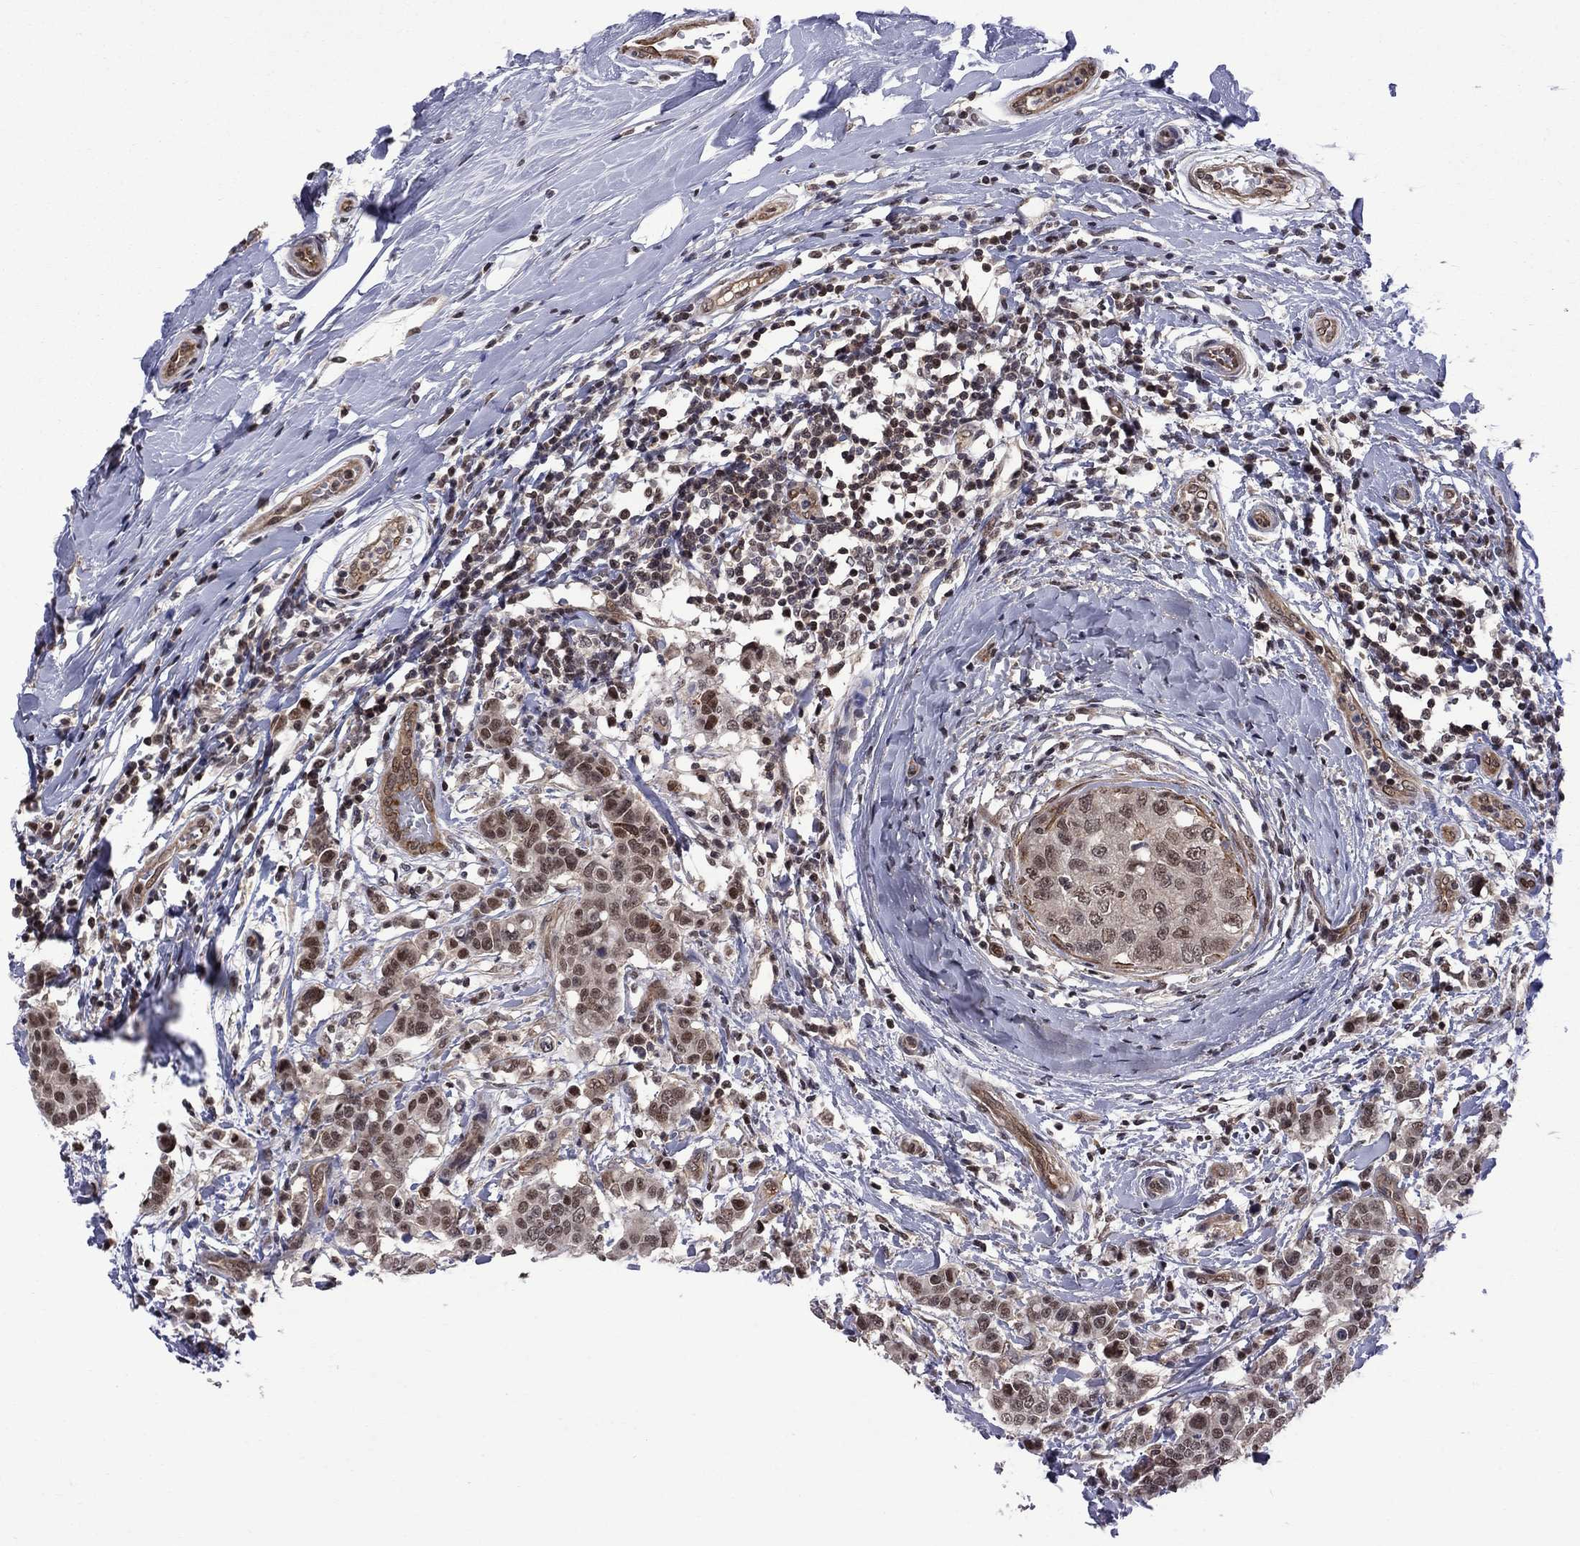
{"staining": {"intensity": "moderate", "quantity": ">75%", "location": "nuclear"}, "tissue": "breast cancer", "cell_type": "Tumor cells", "image_type": "cancer", "snomed": [{"axis": "morphology", "description": "Duct carcinoma"}, {"axis": "topography", "description": "Breast"}], "caption": "This photomicrograph exhibits immunohistochemistry (IHC) staining of breast intraductal carcinoma, with medium moderate nuclear positivity in approximately >75% of tumor cells.", "gene": "BRF1", "patient": {"sex": "female", "age": 27}}